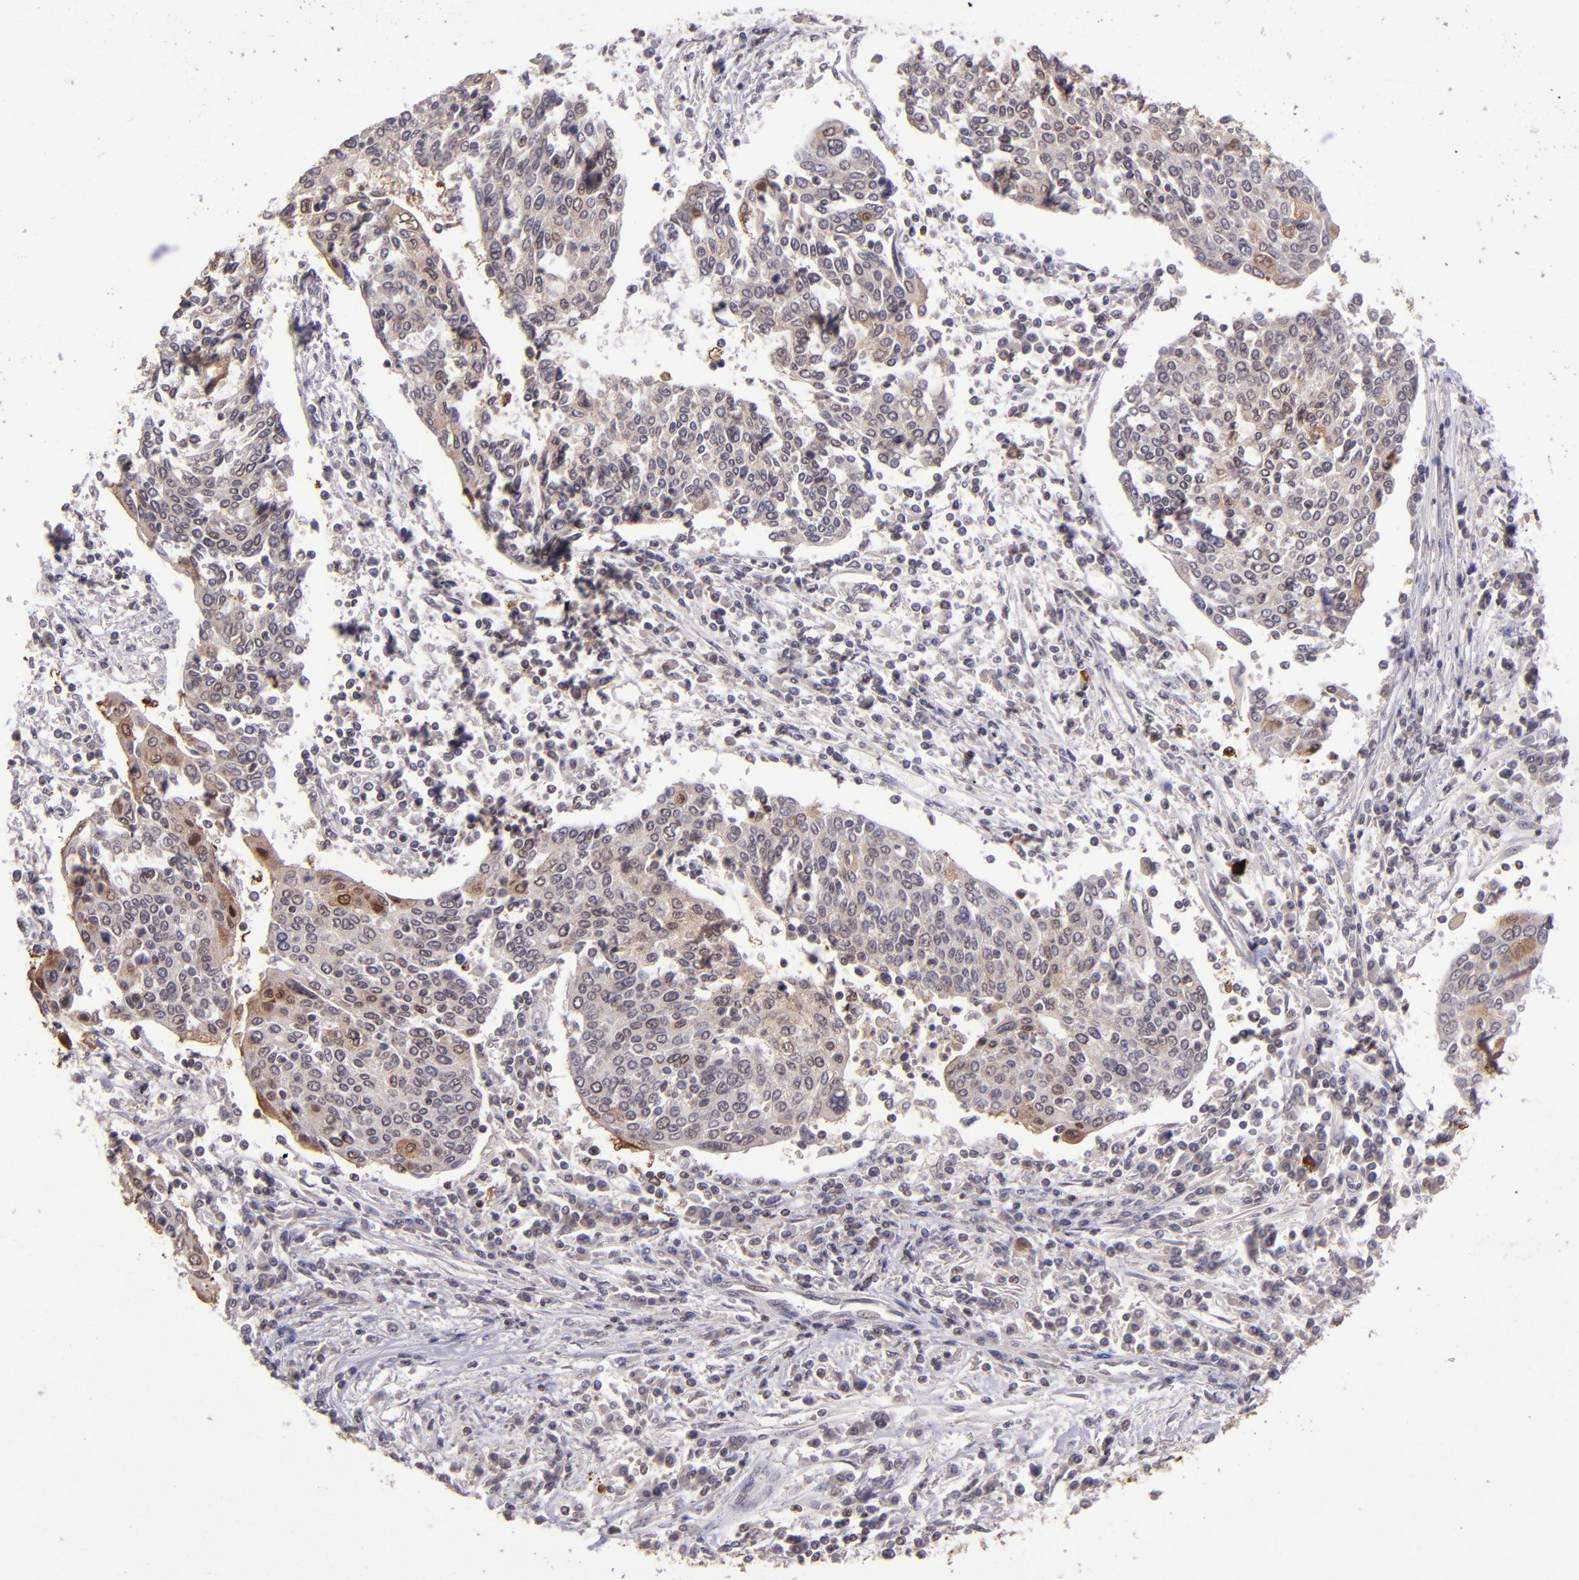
{"staining": {"intensity": "weak", "quantity": ">75%", "location": "cytoplasmic/membranous"}, "tissue": "cervical cancer", "cell_type": "Tumor cells", "image_type": "cancer", "snomed": [{"axis": "morphology", "description": "Squamous cell carcinoma, NOS"}, {"axis": "topography", "description": "Cervix"}], "caption": "A micrograph of cervical cancer stained for a protein exhibits weak cytoplasmic/membranous brown staining in tumor cells. (brown staining indicates protein expression, while blue staining denotes nuclei).", "gene": "PCNX4", "patient": {"sex": "female", "age": 40}}